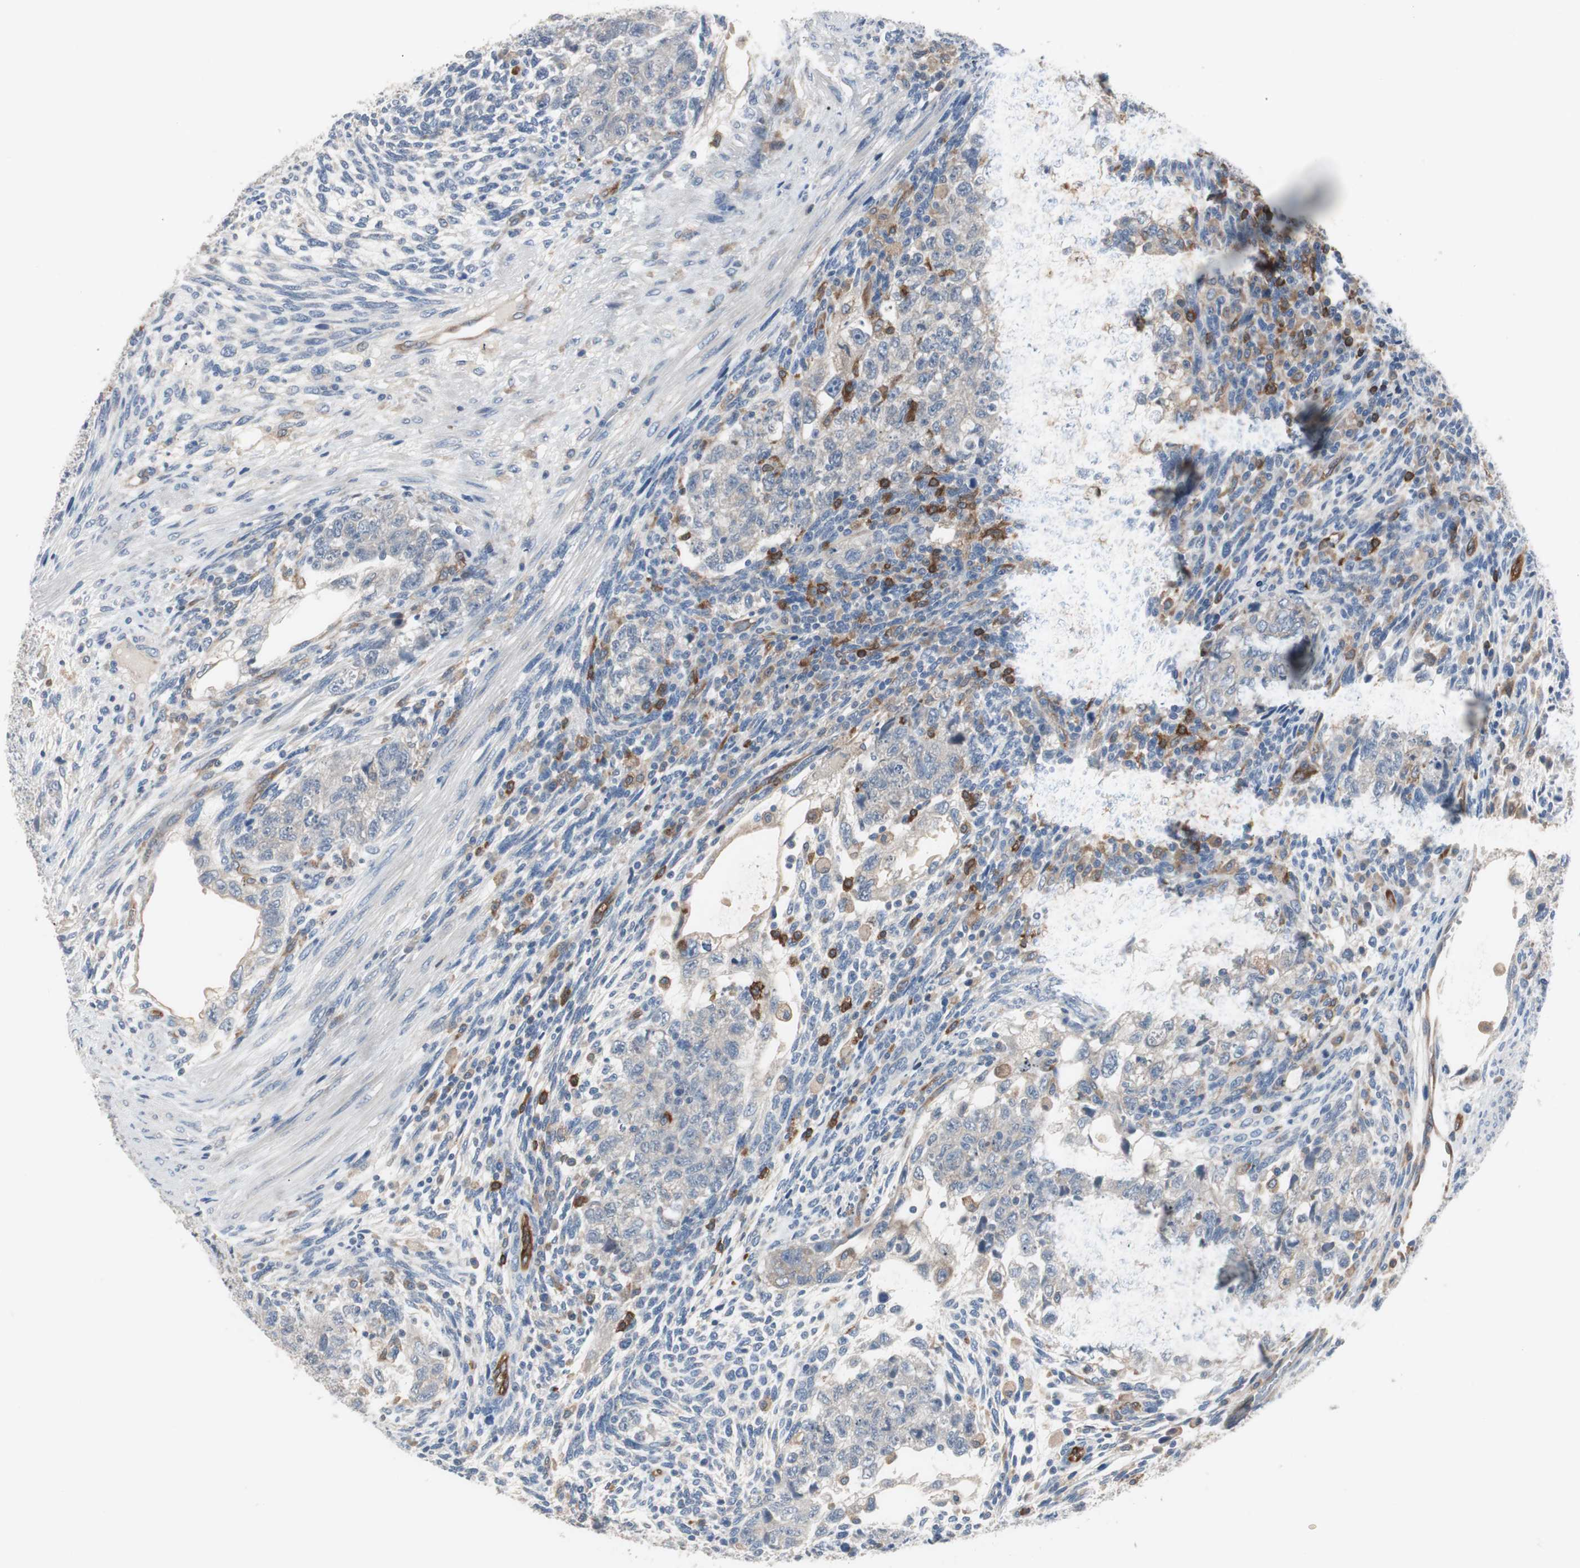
{"staining": {"intensity": "weak", "quantity": "25%-75%", "location": "cytoplasmic/membranous"}, "tissue": "testis cancer", "cell_type": "Tumor cells", "image_type": "cancer", "snomed": [{"axis": "morphology", "description": "Normal tissue, NOS"}, {"axis": "morphology", "description": "Carcinoma, Embryonal, NOS"}, {"axis": "topography", "description": "Testis"}], "caption": "Immunohistochemistry micrograph of neoplastic tissue: testis embryonal carcinoma stained using immunohistochemistry (IHC) demonstrates low levels of weak protein expression localized specifically in the cytoplasmic/membranous of tumor cells, appearing as a cytoplasmic/membranous brown color.", "gene": "SWAP70", "patient": {"sex": "male", "age": 36}}